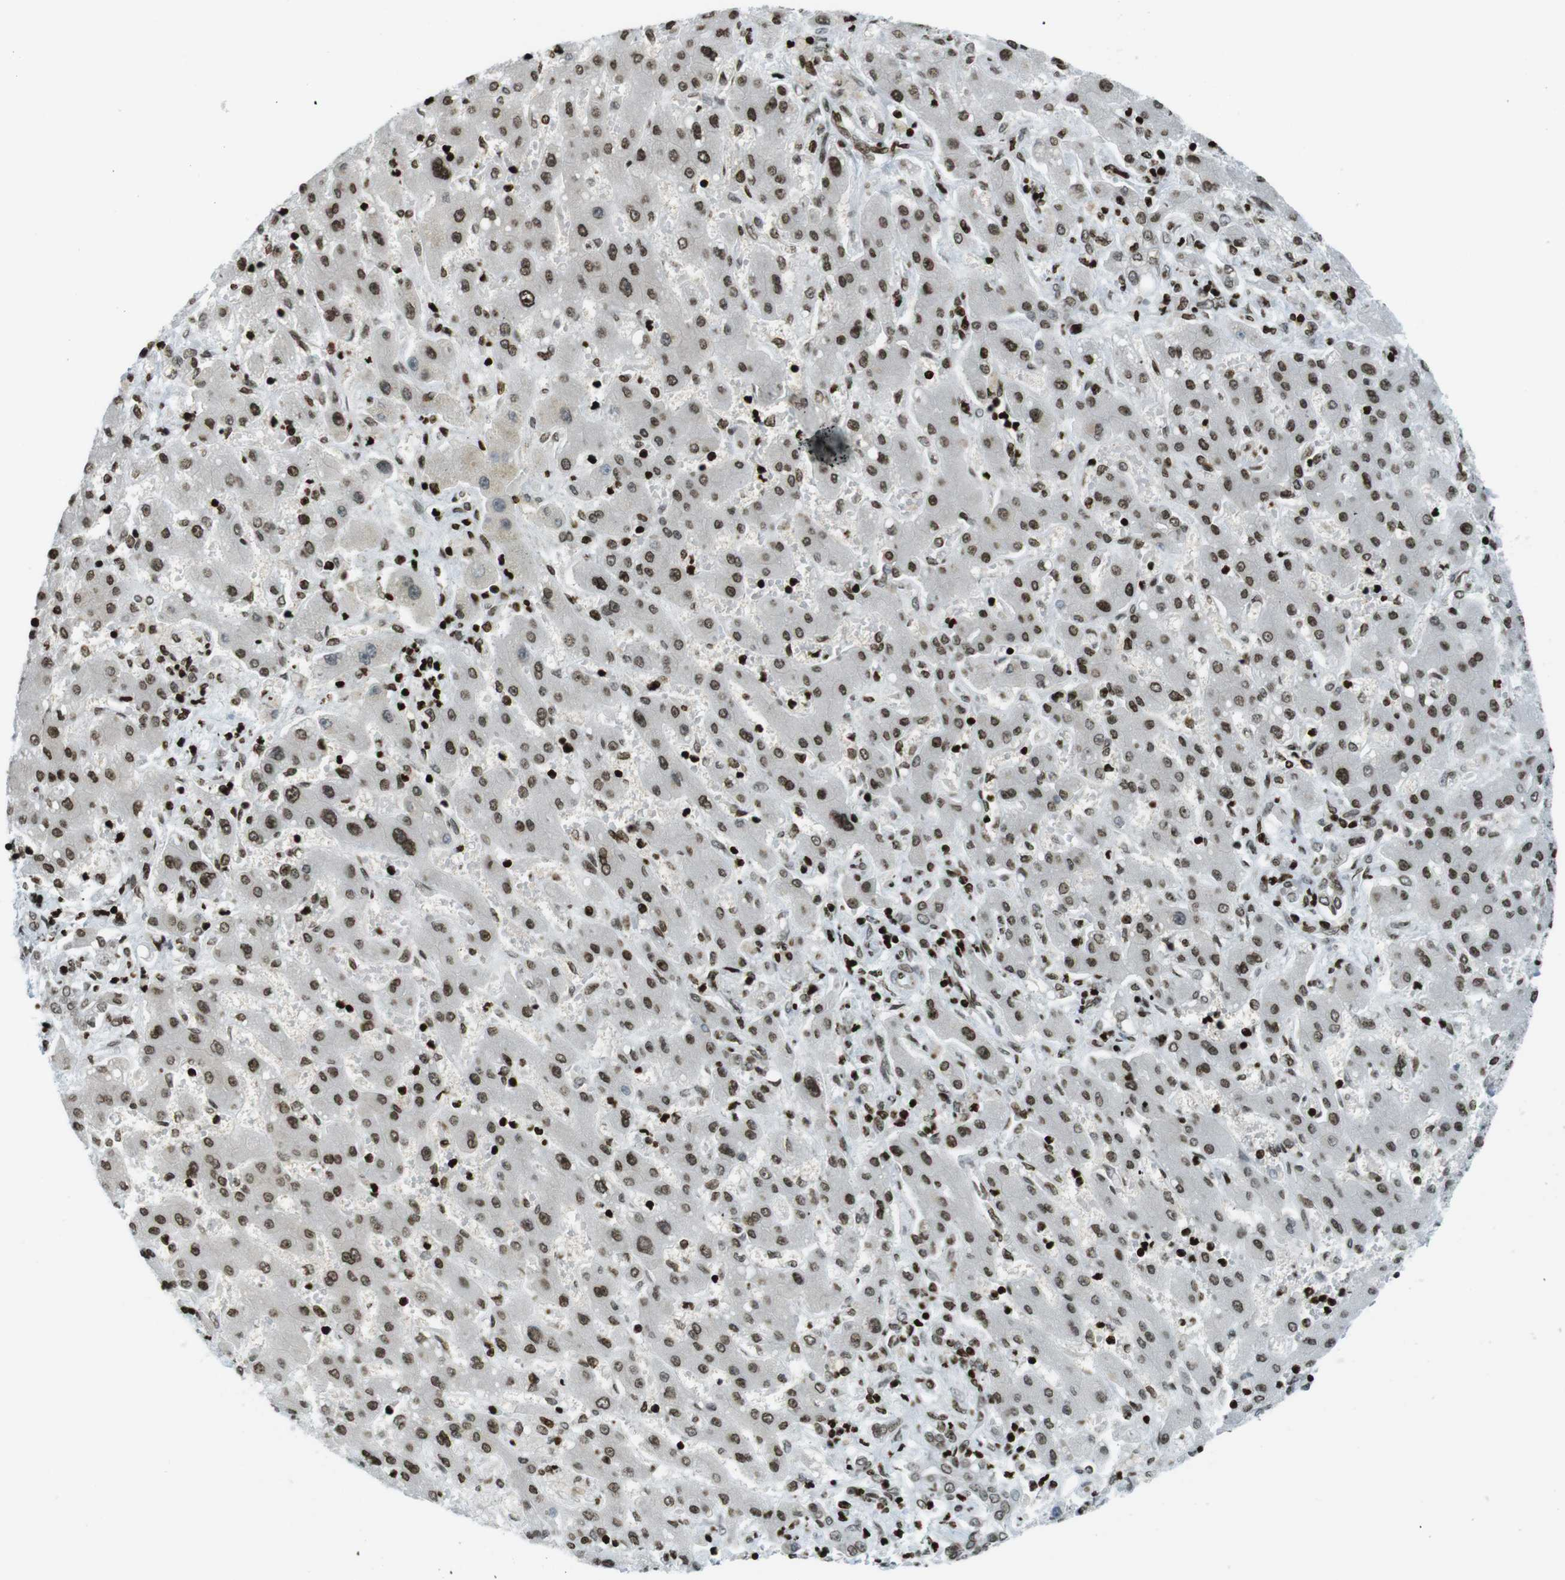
{"staining": {"intensity": "strong", "quantity": ">75%", "location": "nuclear"}, "tissue": "liver cancer", "cell_type": "Tumor cells", "image_type": "cancer", "snomed": [{"axis": "morphology", "description": "Cholangiocarcinoma"}, {"axis": "topography", "description": "Liver"}], "caption": "Cholangiocarcinoma (liver) was stained to show a protein in brown. There is high levels of strong nuclear staining in about >75% of tumor cells. The protein of interest is shown in brown color, while the nuclei are stained blue.", "gene": "H2AC8", "patient": {"sex": "male", "age": 50}}